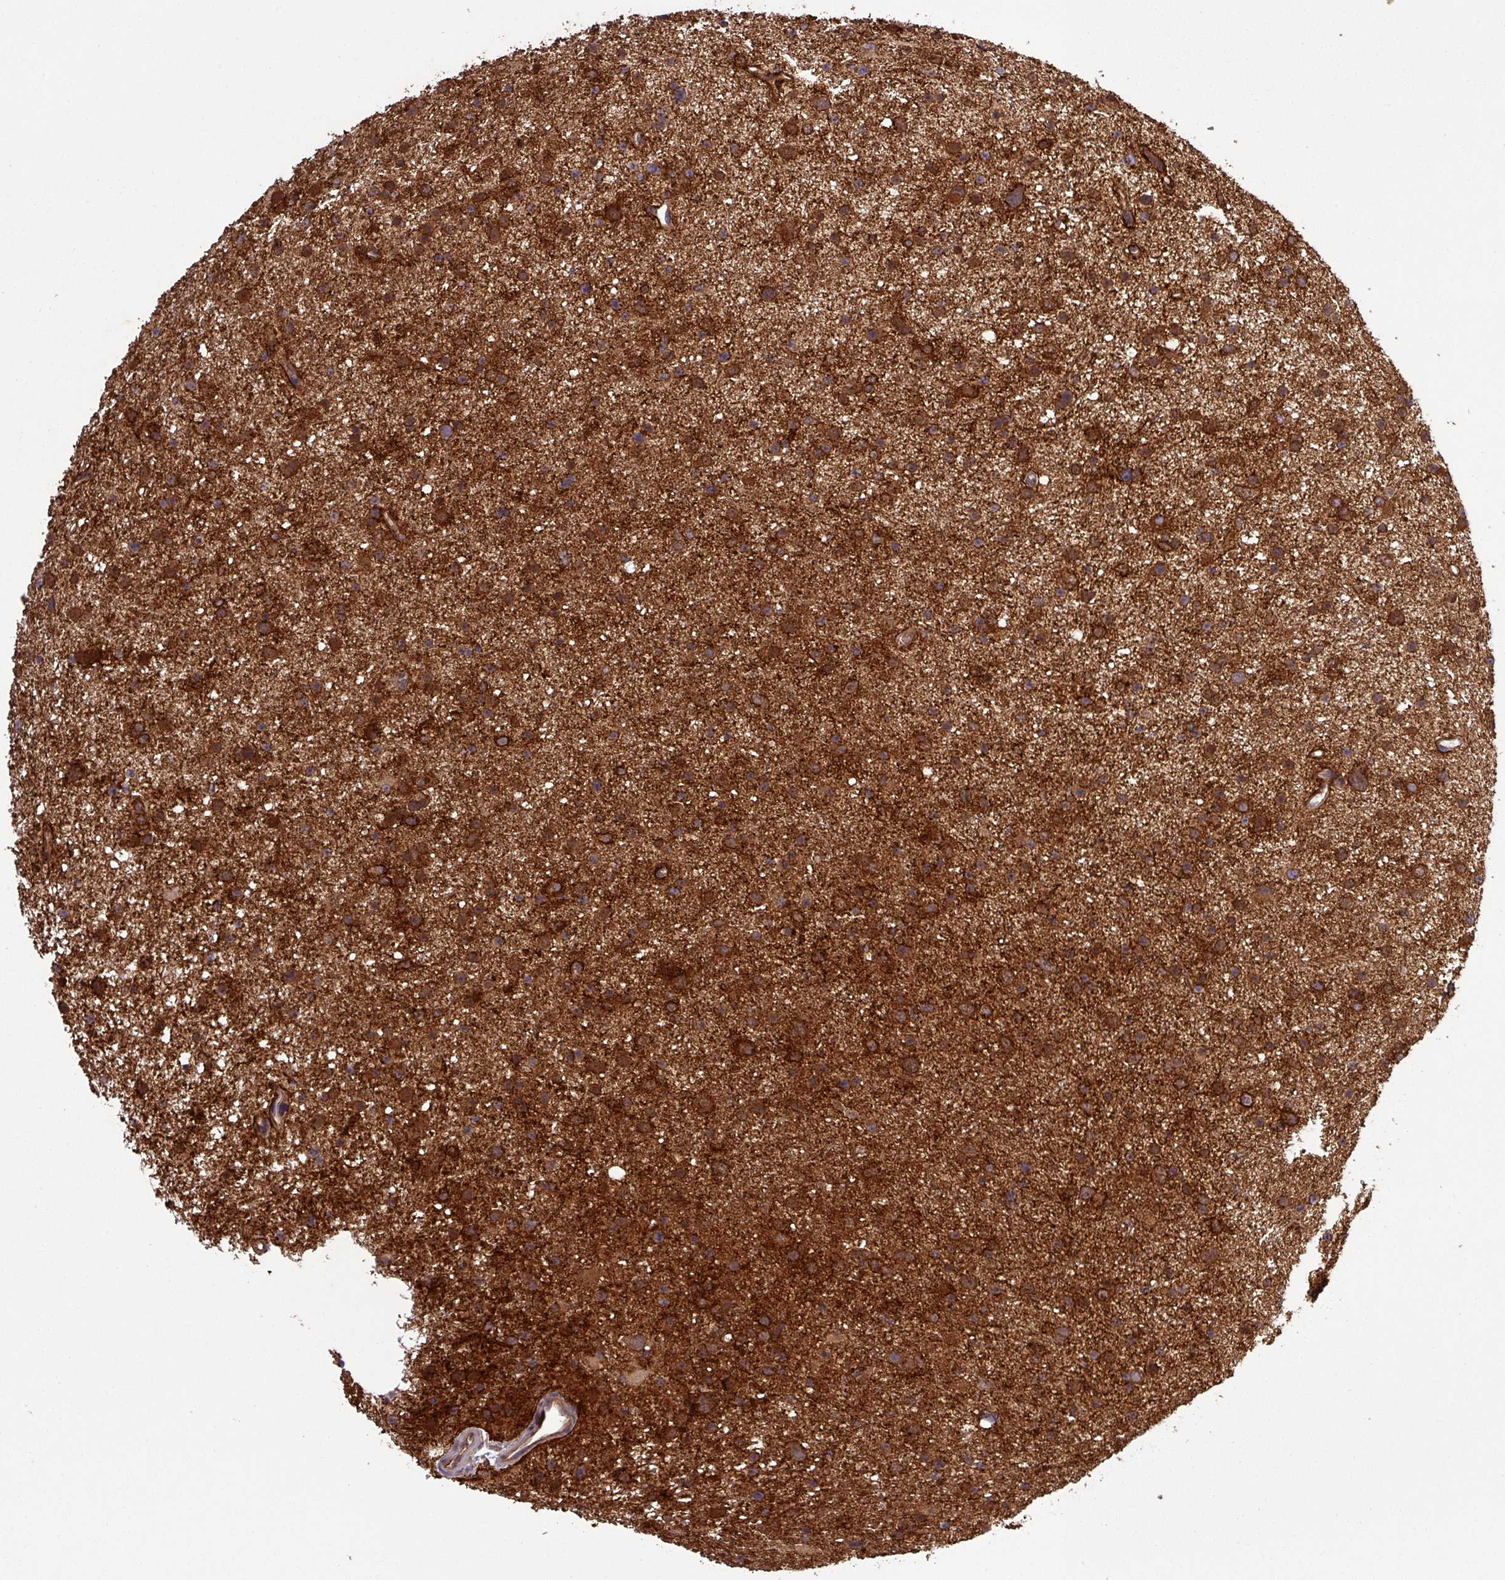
{"staining": {"intensity": "moderate", "quantity": ">75%", "location": "cytoplasmic/membranous"}, "tissue": "glioma", "cell_type": "Tumor cells", "image_type": "cancer", "snomed": [{"axis": "morphology", "description": "Glioma, malignant, Low grade"}, {"axis": "topography", "description": "Cerebral cortex"}], "caption": "Immunohistochemical staining of glioma exhibits moderate cytoplasmic/membranous protein expression in approximately >75% of tumor cells. (brown staining indicates protein expression, while blue staining denotes nuclei).", "gene": "SIRPB2", "patient": {"sex": "female", "age": 39}}